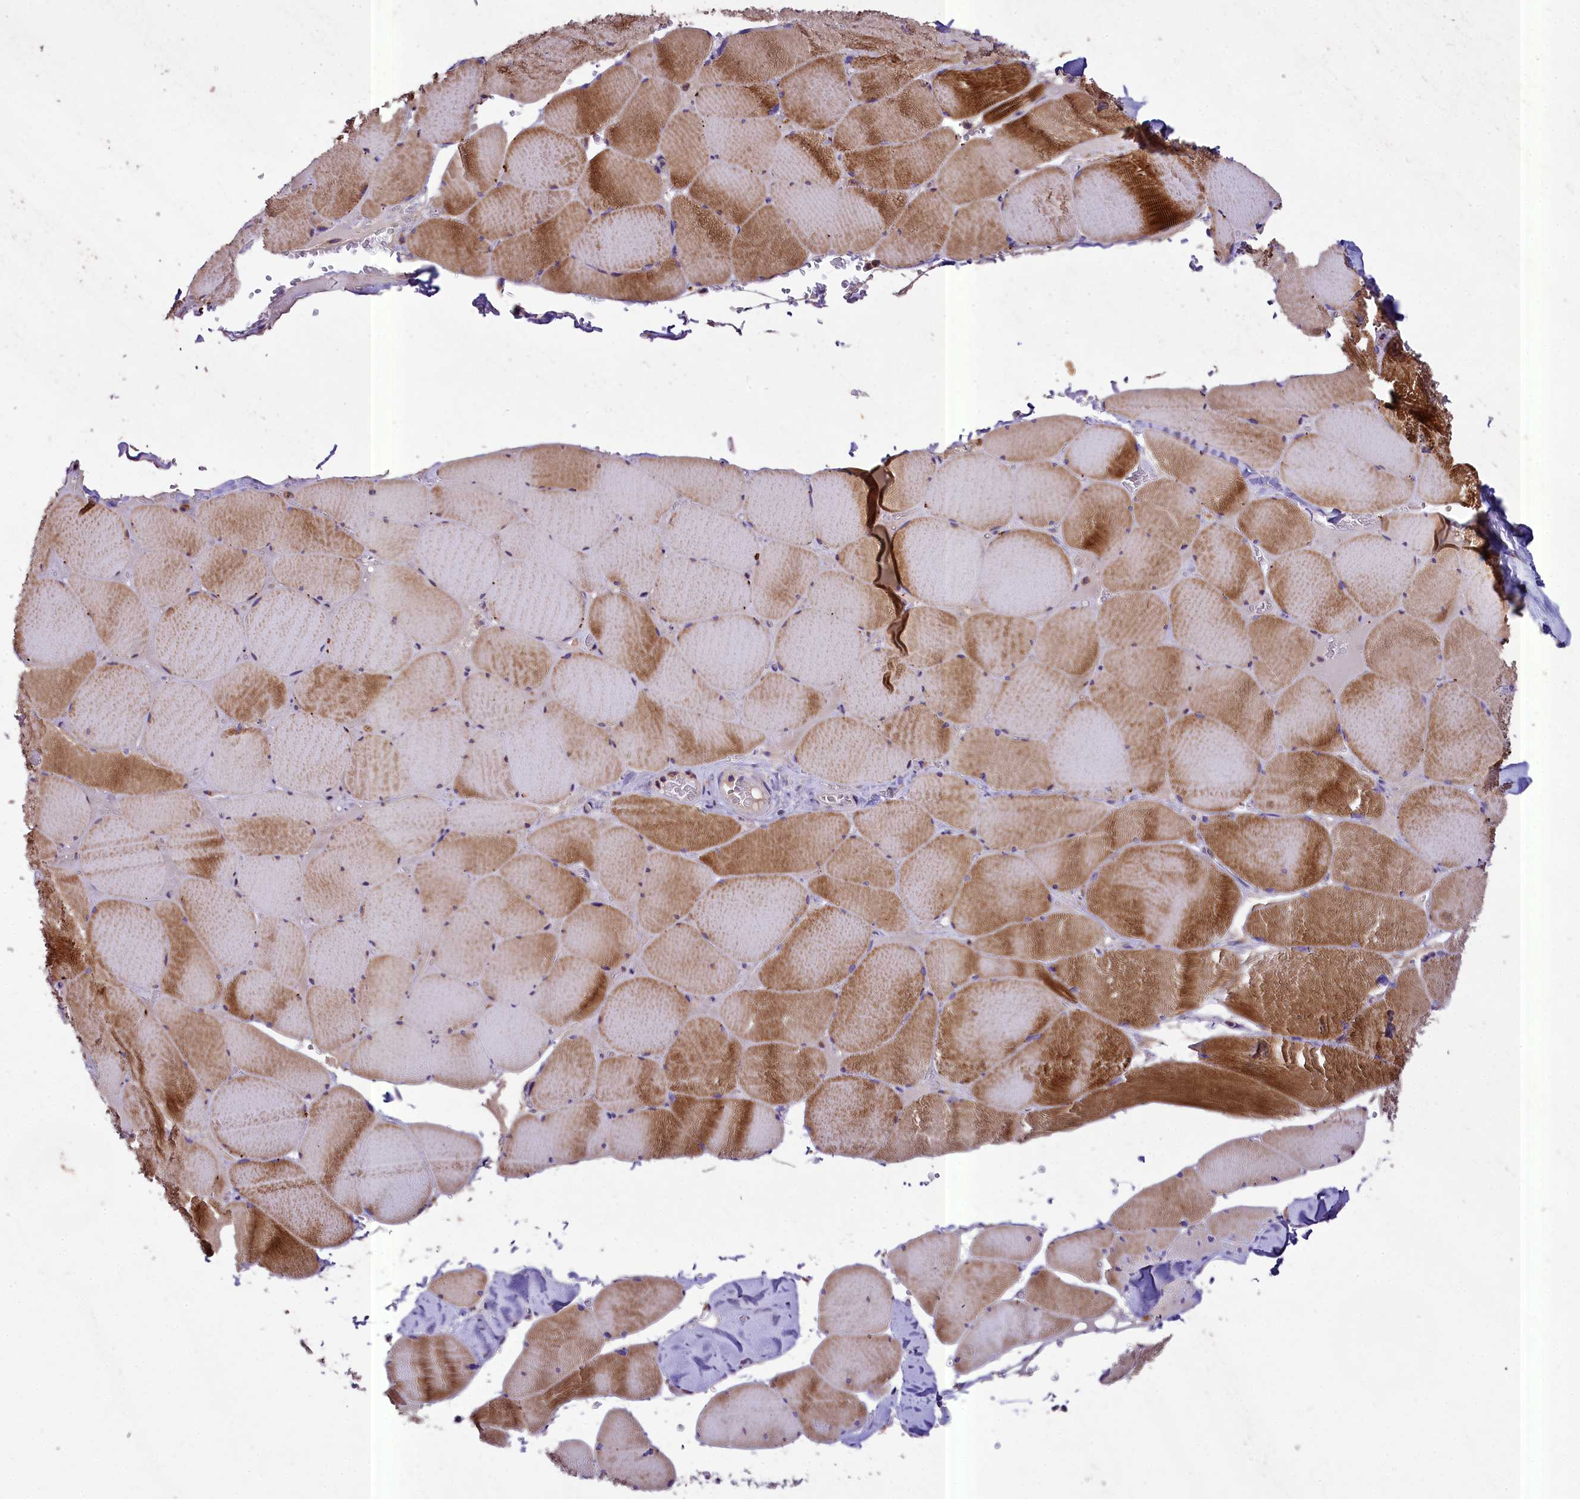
{"staining": {"intensity": "moderate", "quantity": "25%-75%", "location": "cytoplasmic/membranous"}, "tissue": "skeletal muscle", "cell_type": "Myocytes", "image_type": "normal", "snomed": [{"axis": "morphology", "description": "Normal tissue, NOS"}, {"axis": "topography", "description": "Skeletal muscle"}, {"axis": "topography", "description": "Head-Neck"}], "caption": "Immunohistochemical staining of normal skeletal muscle displays moderate cytoplasmic/membranous protein staining in about 25%-75% of myocytes.", "gene": "PEMT", "patient": {"sex": "male", "age": 66}}